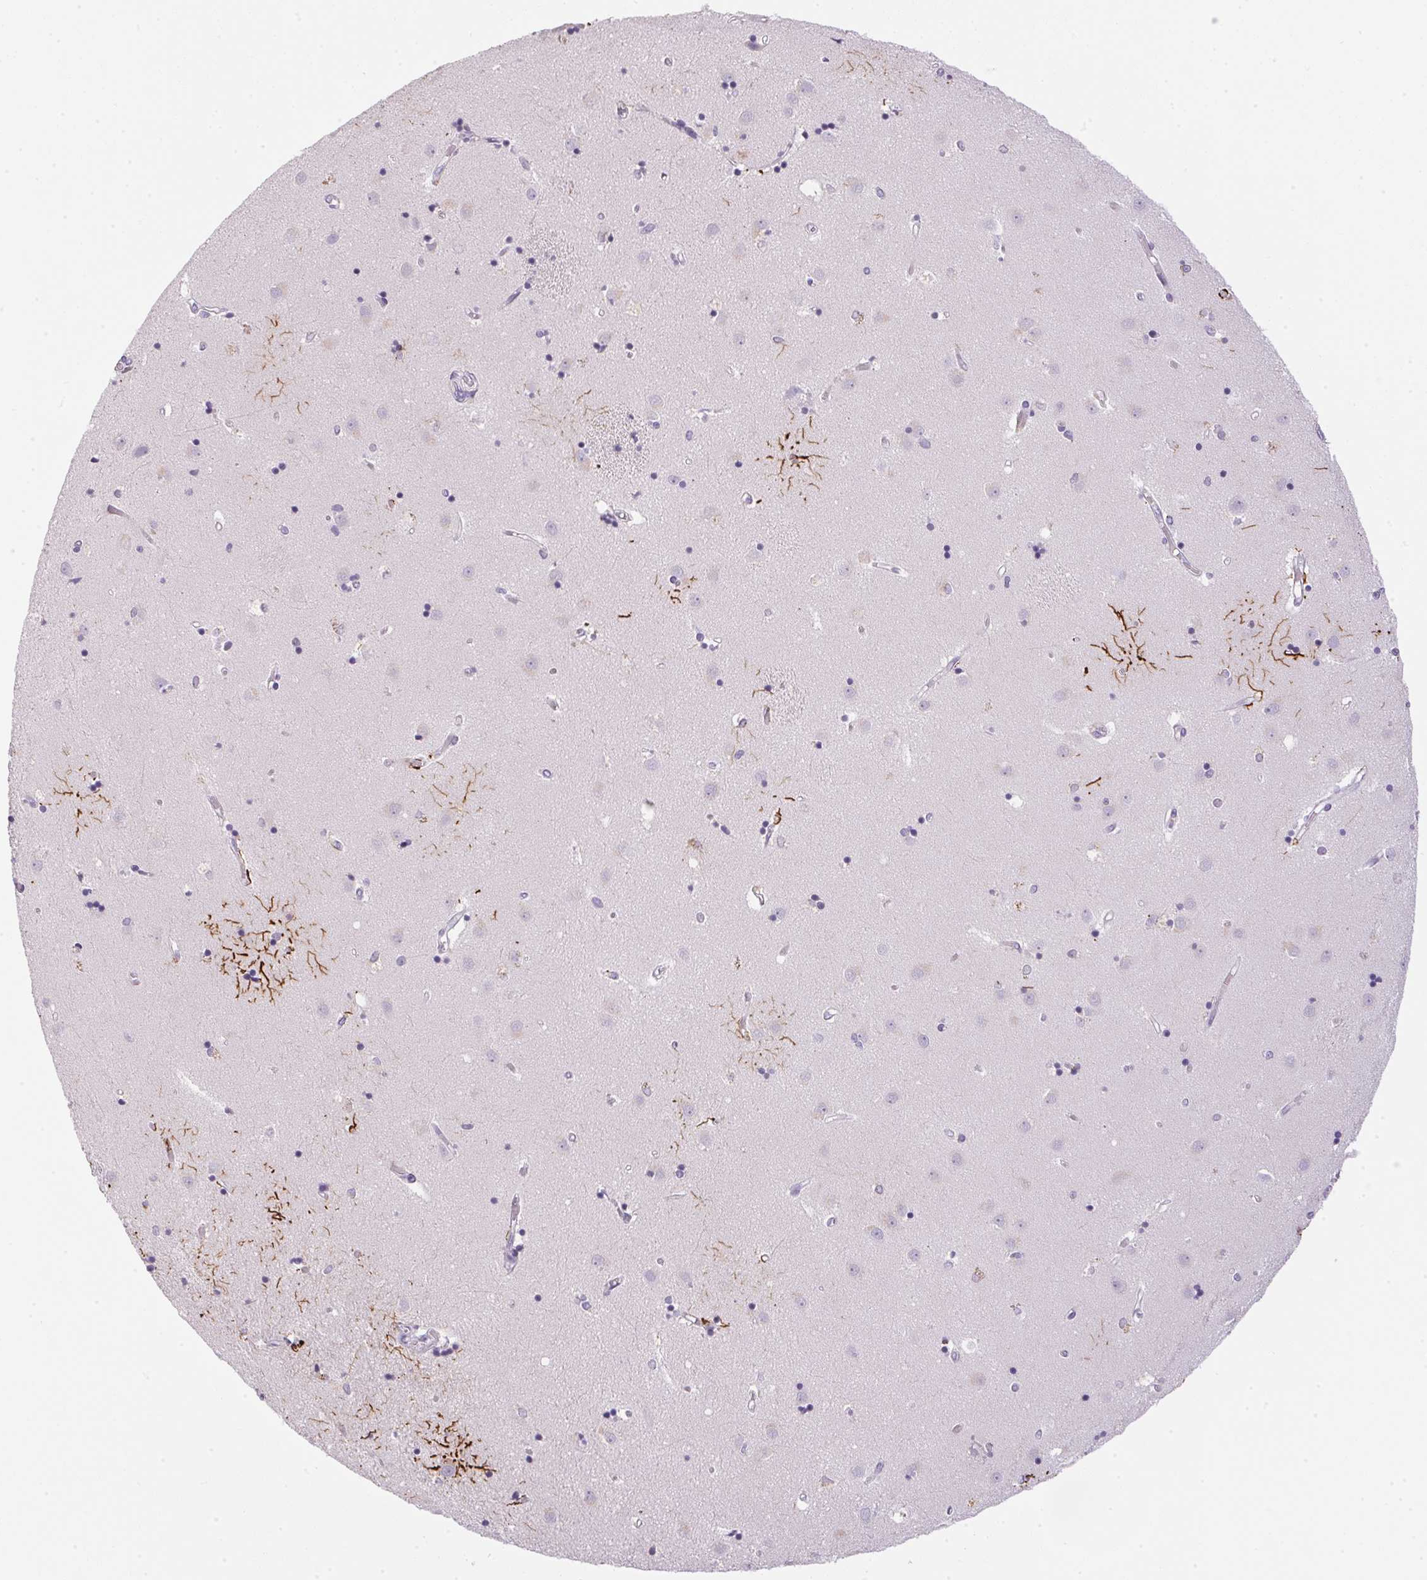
{"staining": {"intensity": "strong", "quantity": "<25%", "location": "cytoplasmic/membranous"}, "tissue": "caudate", "cell_type": "Glial cells", "image_type": "normal", "snomed": [{"axis": "morphology", "description": "Normal tissue, NOS"}, {"axis": "topography", "description": "Lateral ventricle wall"}], "caption": "Immunohistochemistry (IHC) image of normal human caudate stained for a protein (brown), which demonstrates medium levels of strong cytoplasmic/membranous staining in approximately <25% of glial cells.", "gene": "ECPAS", "patient": {"sex": "male", "age": 54}}